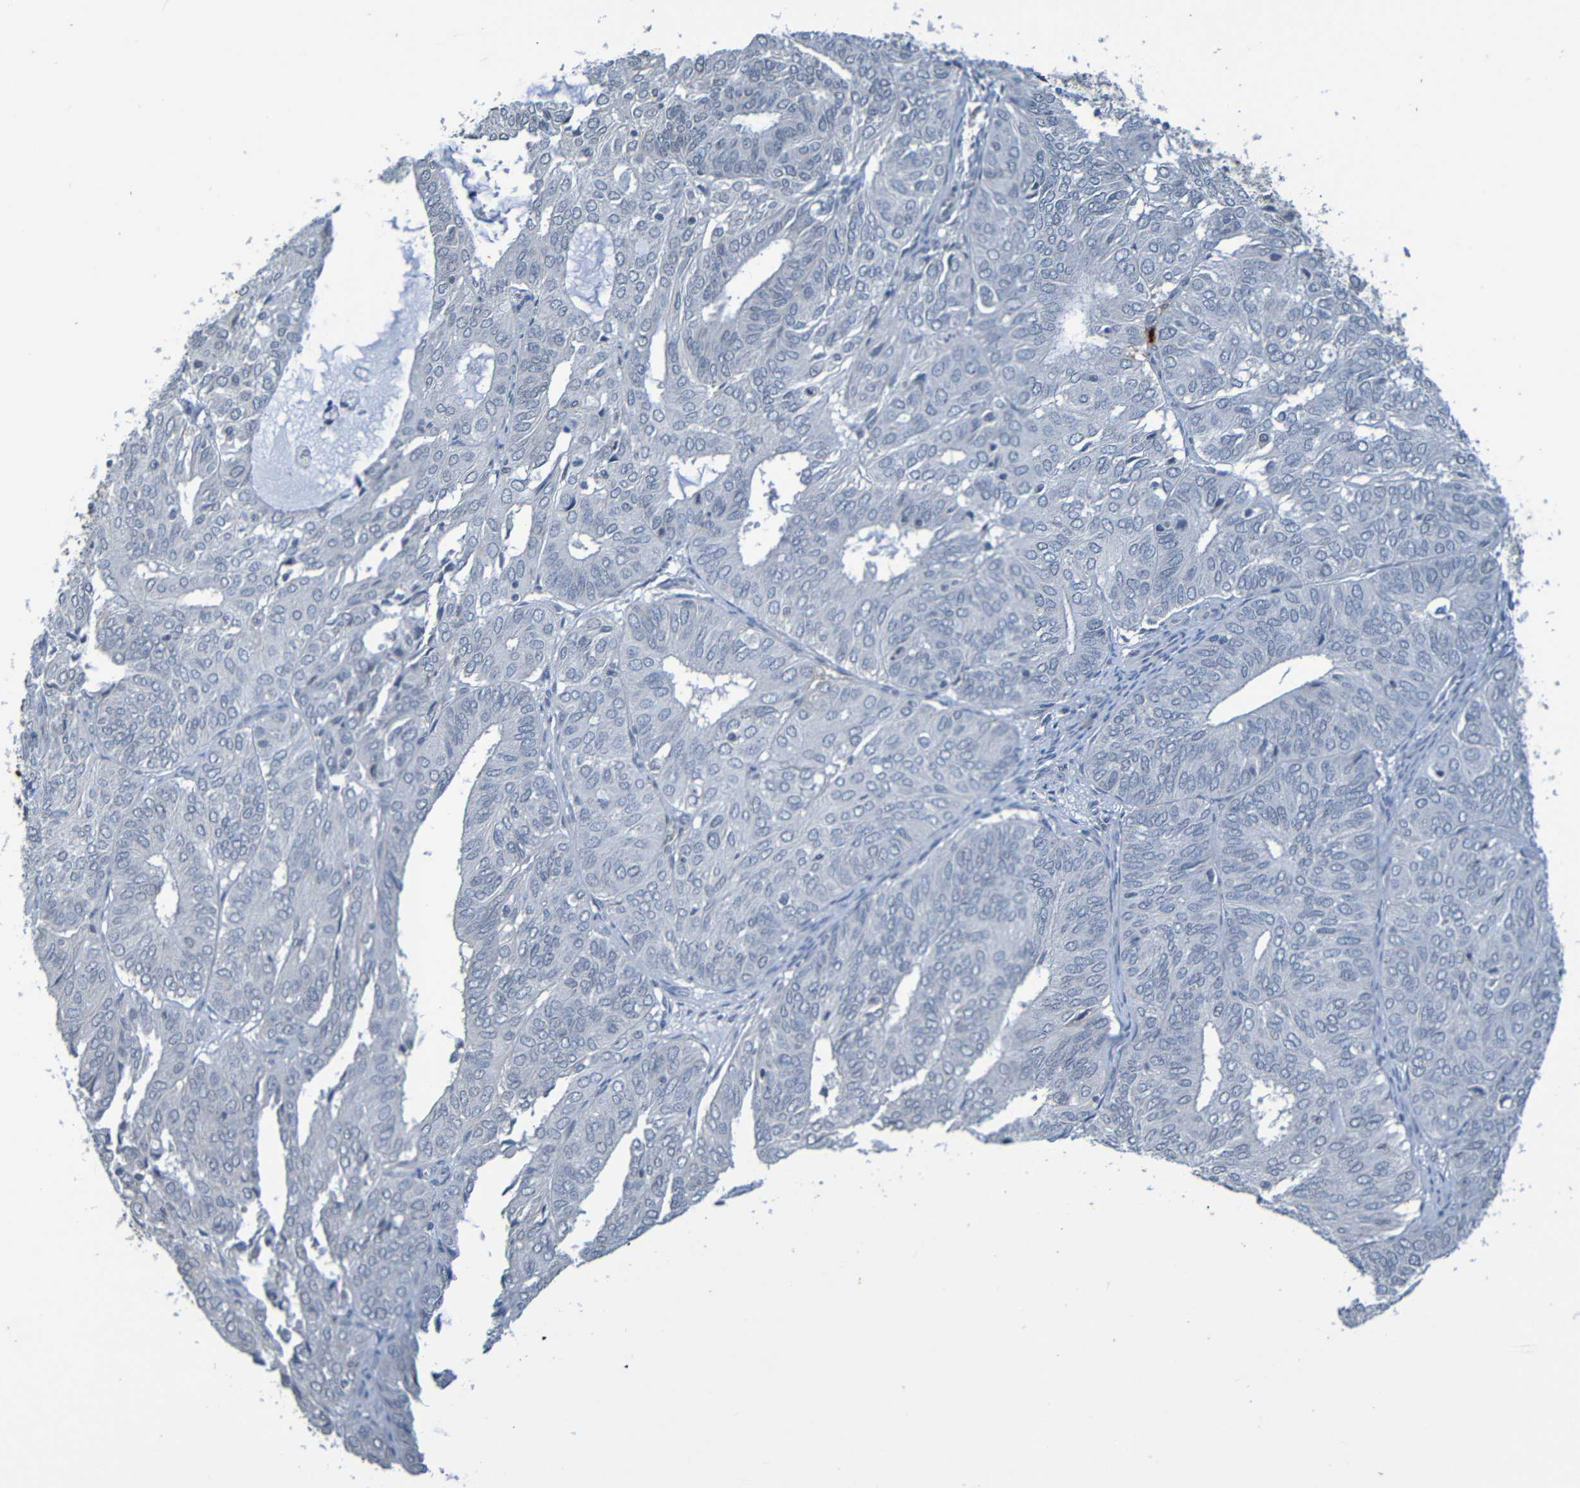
{"staining": {"intensity": "negative", "quantity": "none", "location": "none"}, "tissue": "endometrial cancer", "cell_type": "Tumor cells", "image_type": "cancer", "snomed": [{"axis": "morphology", "description": "Adenocarcinoma, NOS"}, {"axis": "topography", "description": "Uterus"}], "caption": "Tumor cells are negative for protein expression in human endometrial adenocarcinoma. (Stains: DAB (3,3'-diaminobenzidine) immunohistochemistry (IHC) with hematoxylin counter stain, Microscopy: brightfield microscopy at high magnification).", "gene": "C3AR1", "patient": {"sex": "female", "age": 60}}